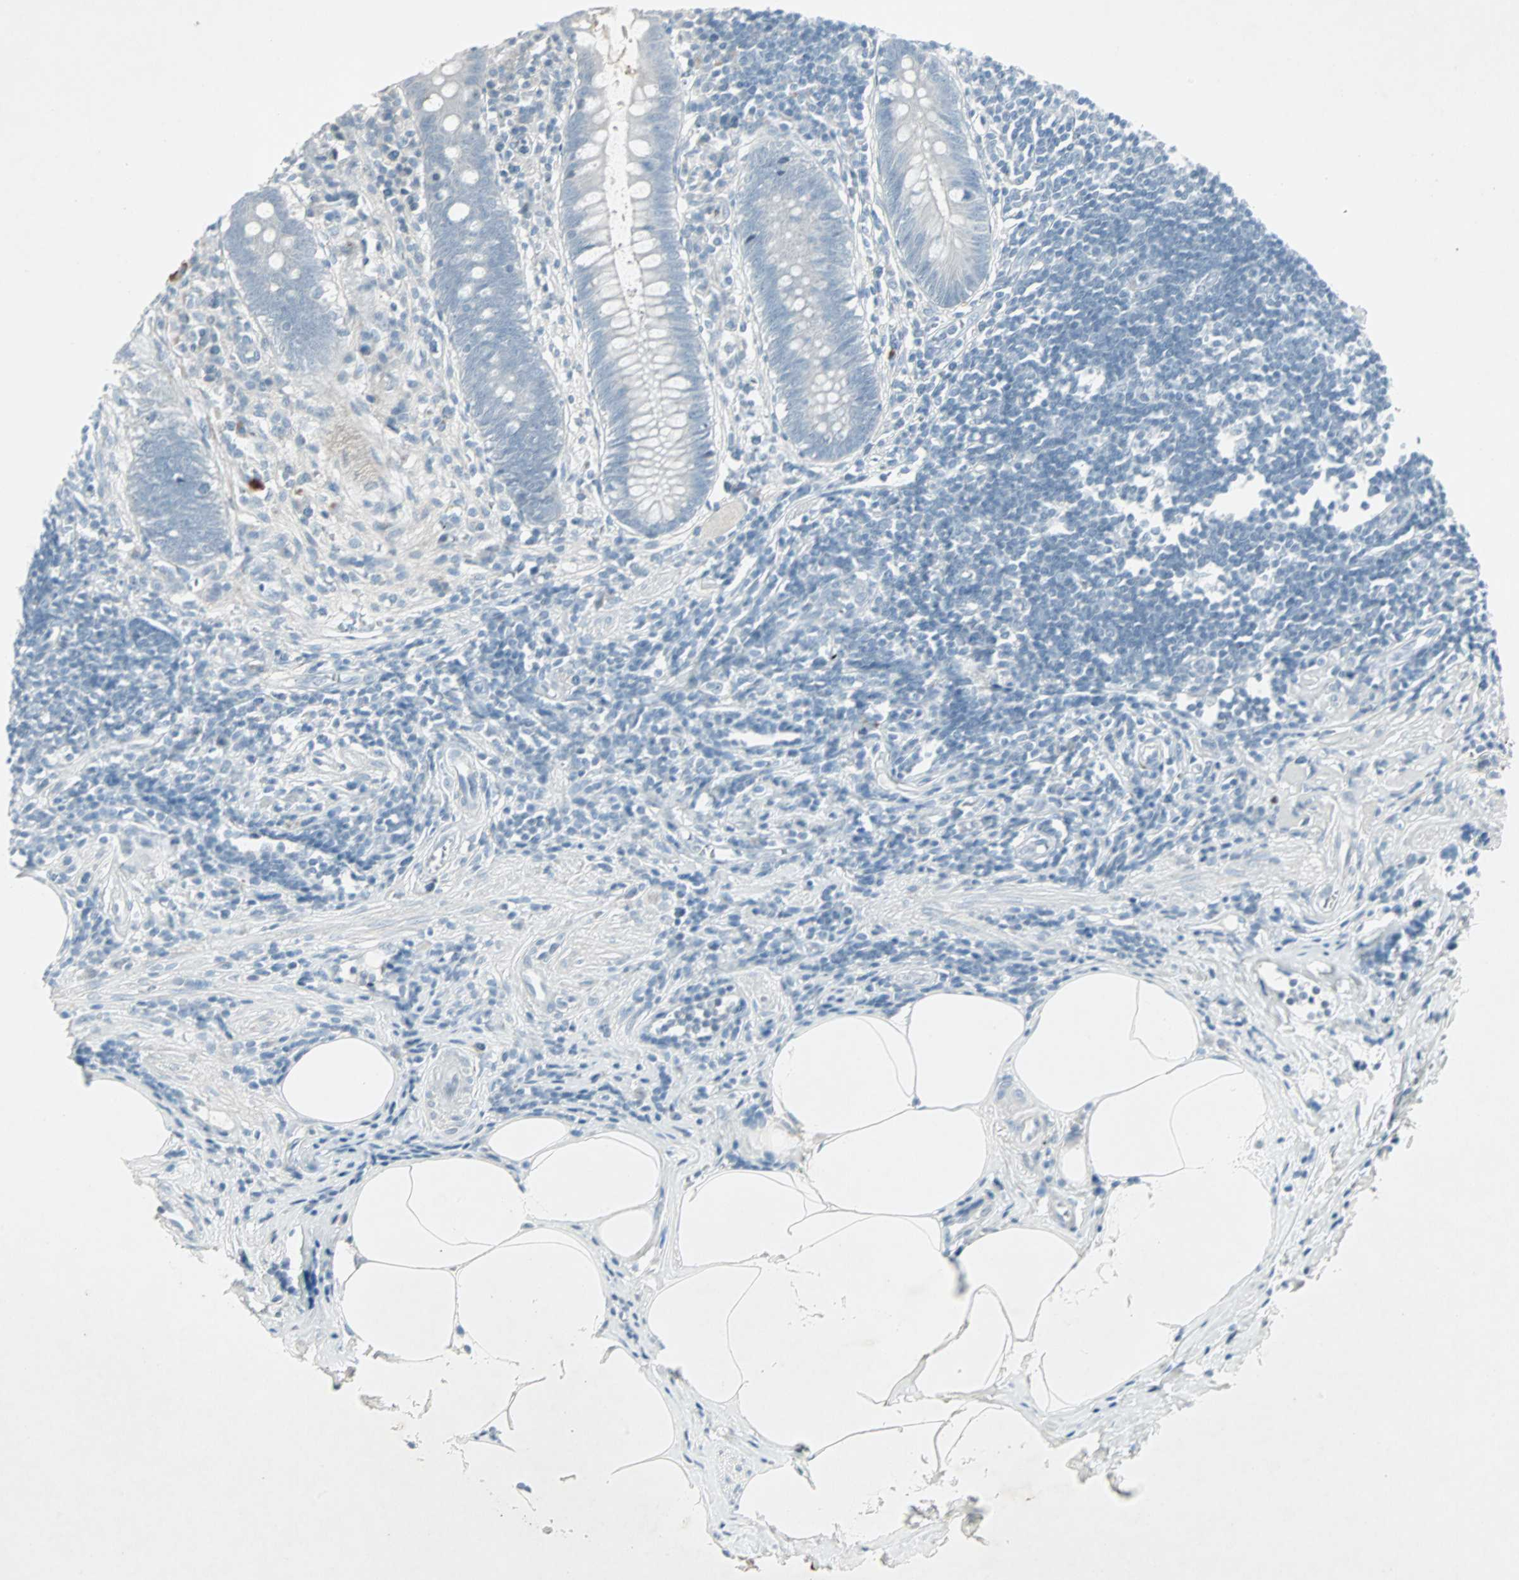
{"staining": {"intensity": "negative", "quantity": "none", "location": "none"}, "tissue": "appendix", "cell_type": "Glandular cells", "image_type": "normal", "snomed": [{"axis": "morphology", "description": "Normal tissue, NOS"}, {"axis": "topography", "description": "Appendix"}], "caption": "This is an immunohistochemistry (IHC) micrograph of benign appendix. There is no staining in glandular cells.", "gene": "LANCL3", "patient": {"sex": "female", "age": 50}}